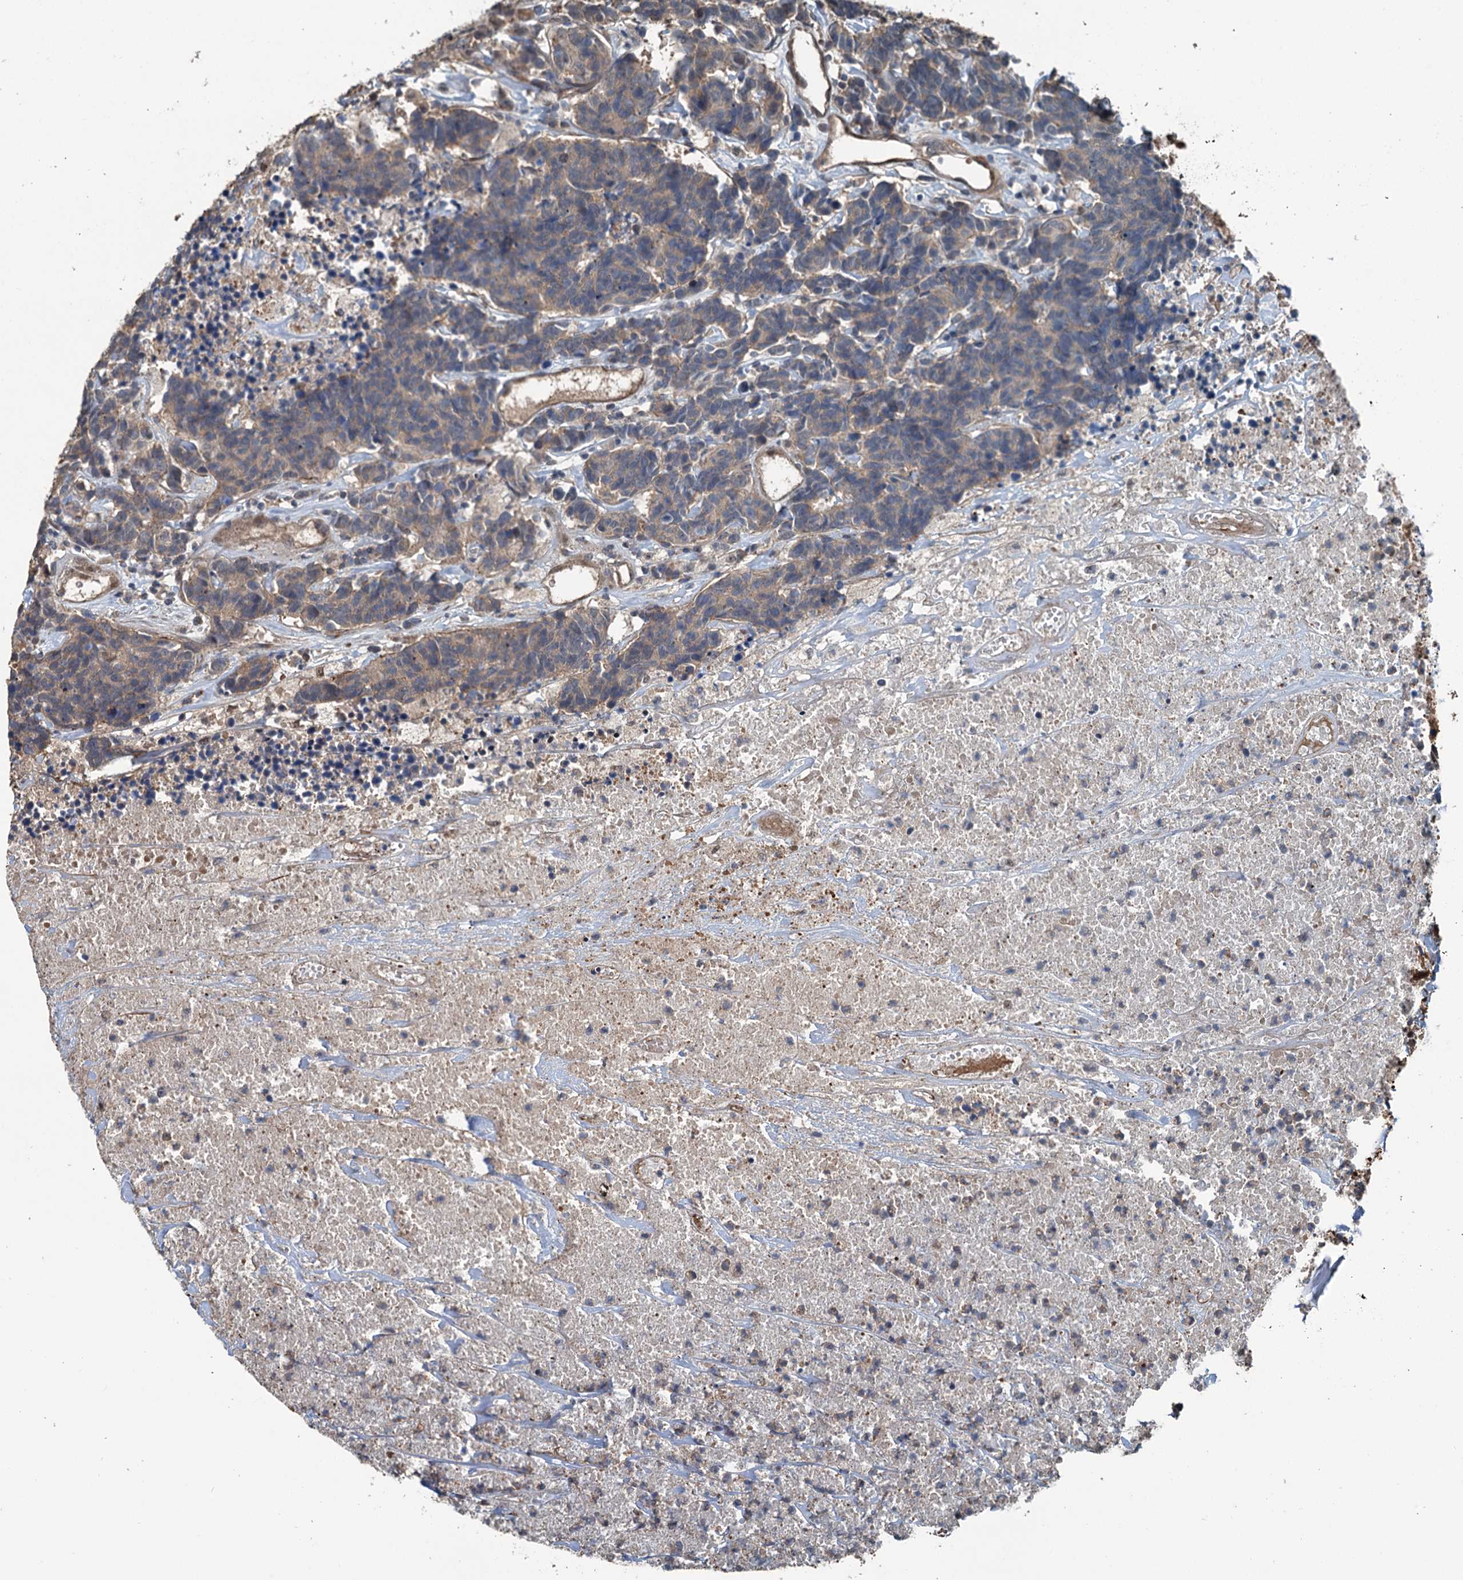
{"staining": {"intensity": "weak", "quantity": ">75%", "location": "cytoplasmic/membranous"}, "tissue": "carcinoid", "cell_type": "Tumor cells", "image_type": "cancer", "snomed": [{"axis": "morphology", "description": "Carcinoma, NOS"}, {"axis": "morphology", "description": "Carcinoid, malignant, NOS"}, {"axis": "topography", "description": "Urinary bladder"}], "caption": "Immunohistochemical staining of carcinoma exhibits low levels of weak cytoplasmic/membranous protein positivity in approximately >75% of tumor cells.", "gene": "TEDC1", "patient": {"sex": "male", "age": 57}}